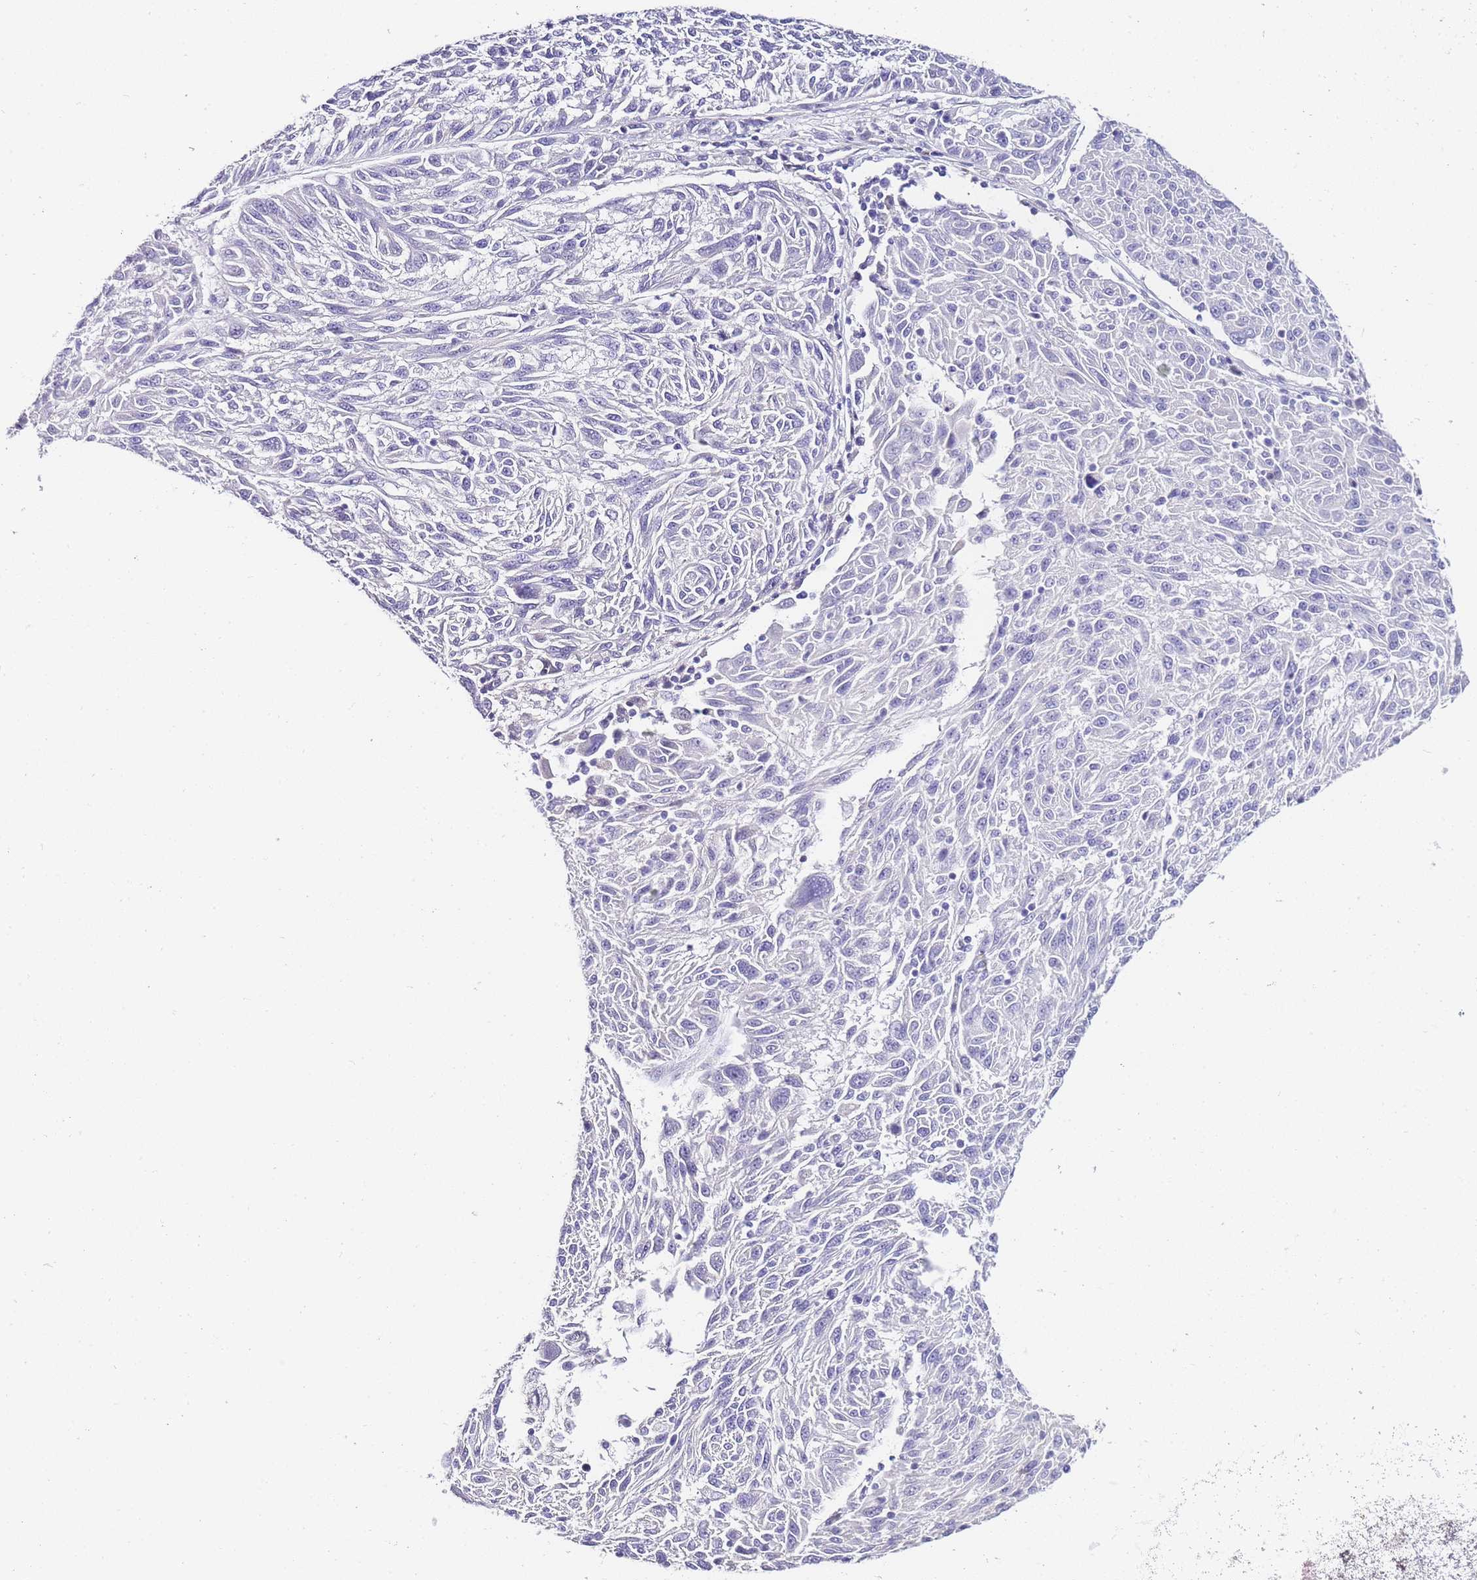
{"staining": {"intensity": "negative", "quantity": "none", "location": "none"}, "tissue": "melanoma", "cell_type": "Tumor cells", "image_type": "cancer", "snomed": [{"axis": "morphology", "description": "Malignant melanoma, NOS"}, {"axis": "topography", "description": "Skin"}], "caption": "Immunohistochemical staining of human melanoma reveals no significant expression in tumor cells.", "gene": "DPP4", "patient": {"sex": "male", "age": 53}}